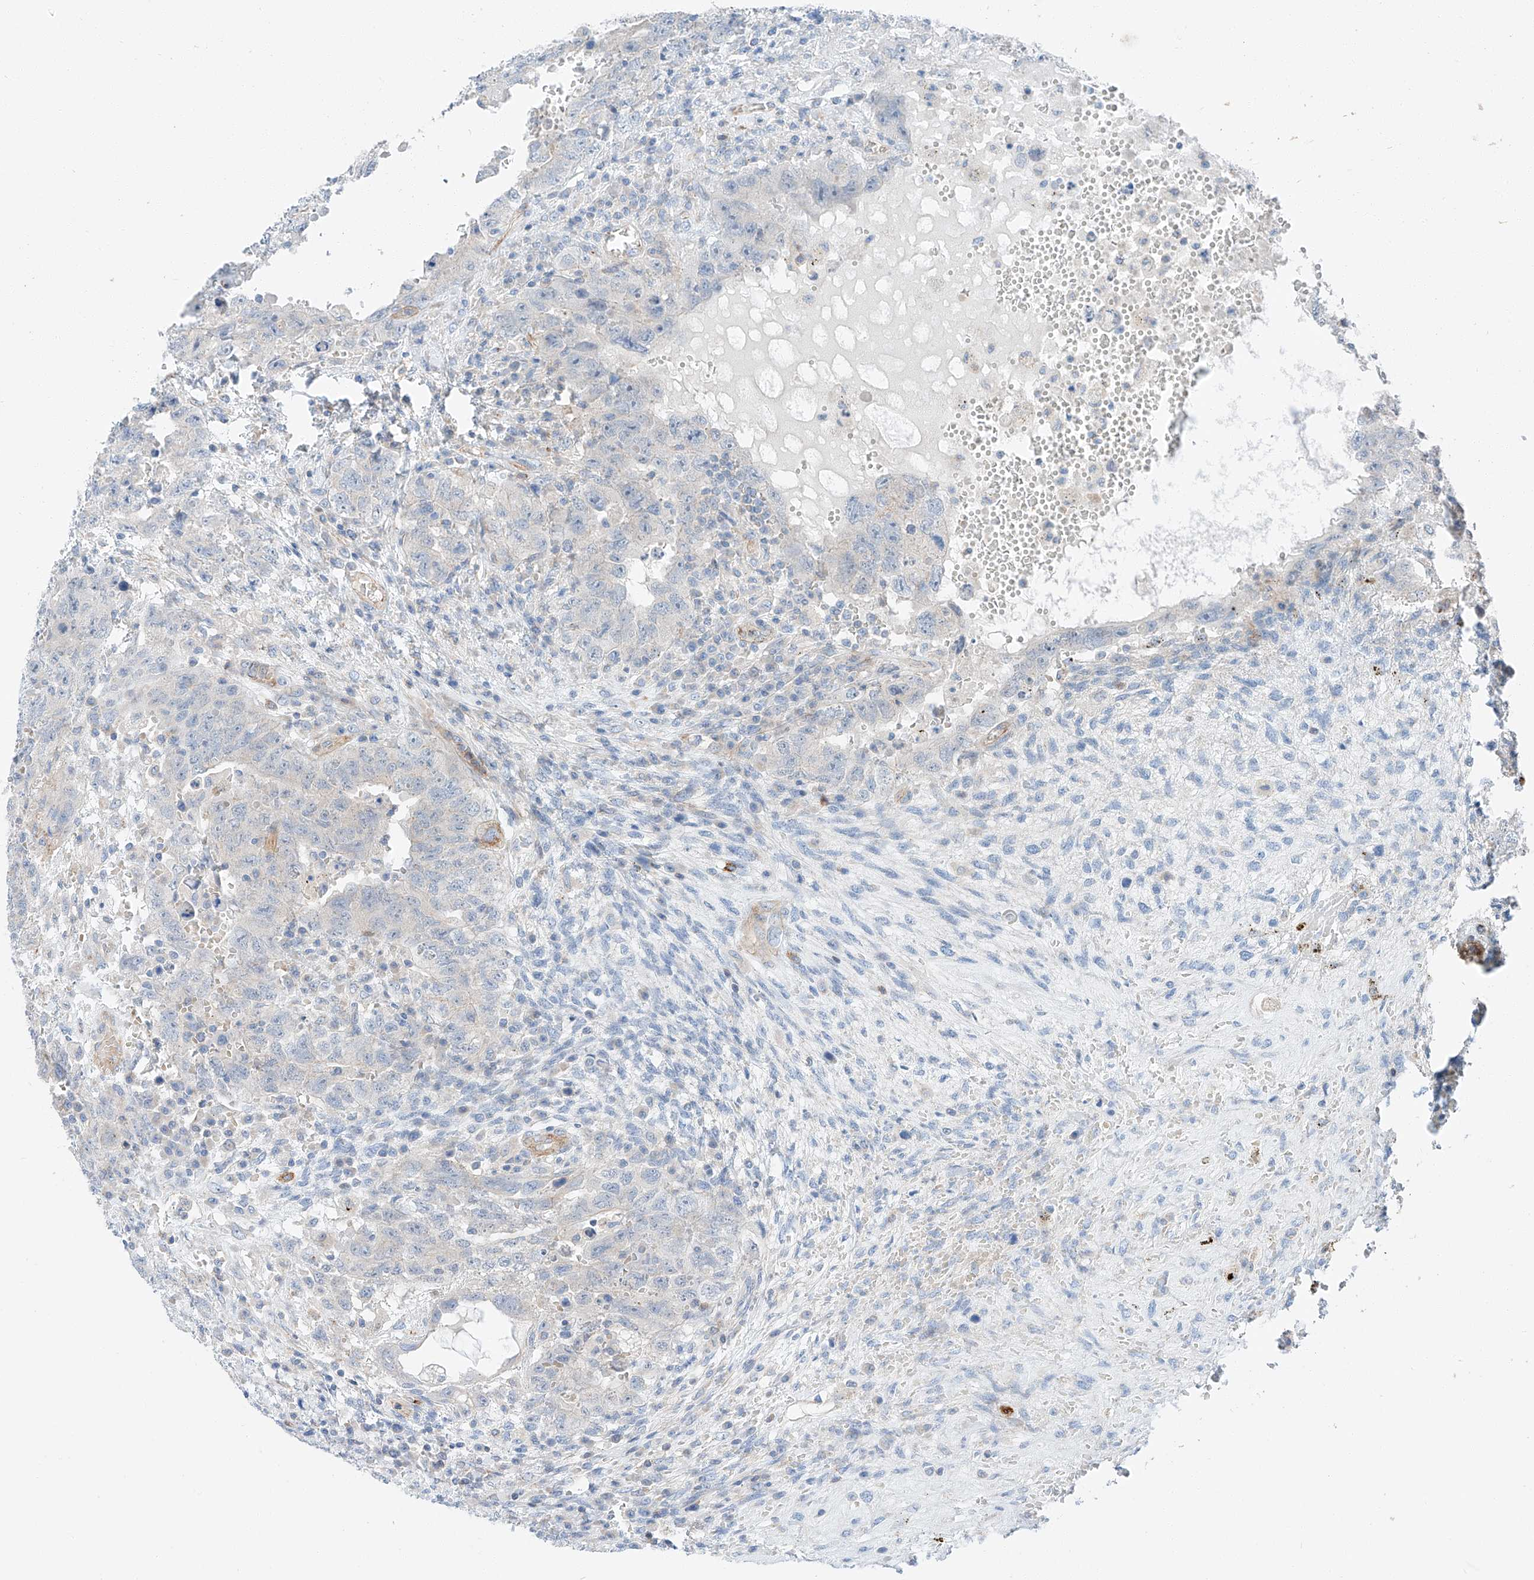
{"staining": {"intensity": "negative", "quantity": "none", "location": "none"}, "tissue": "testis cancer", "cell_type": "Tumor cells", "image_type": "cancer", "snomed": [{"axis": "morphology", "description": "Carcinoma, Embryonal, NOS"}, {"axis": "topography", "description": "Testis"}], "caption": "IHC image of neoplastic tissue: testis cancer (embryonal carcinoma) stained with DAB shows no significant protein staining in tumor cells.", "gene": "MINDY4", "patient": {"sex": "male", "age": 26}}